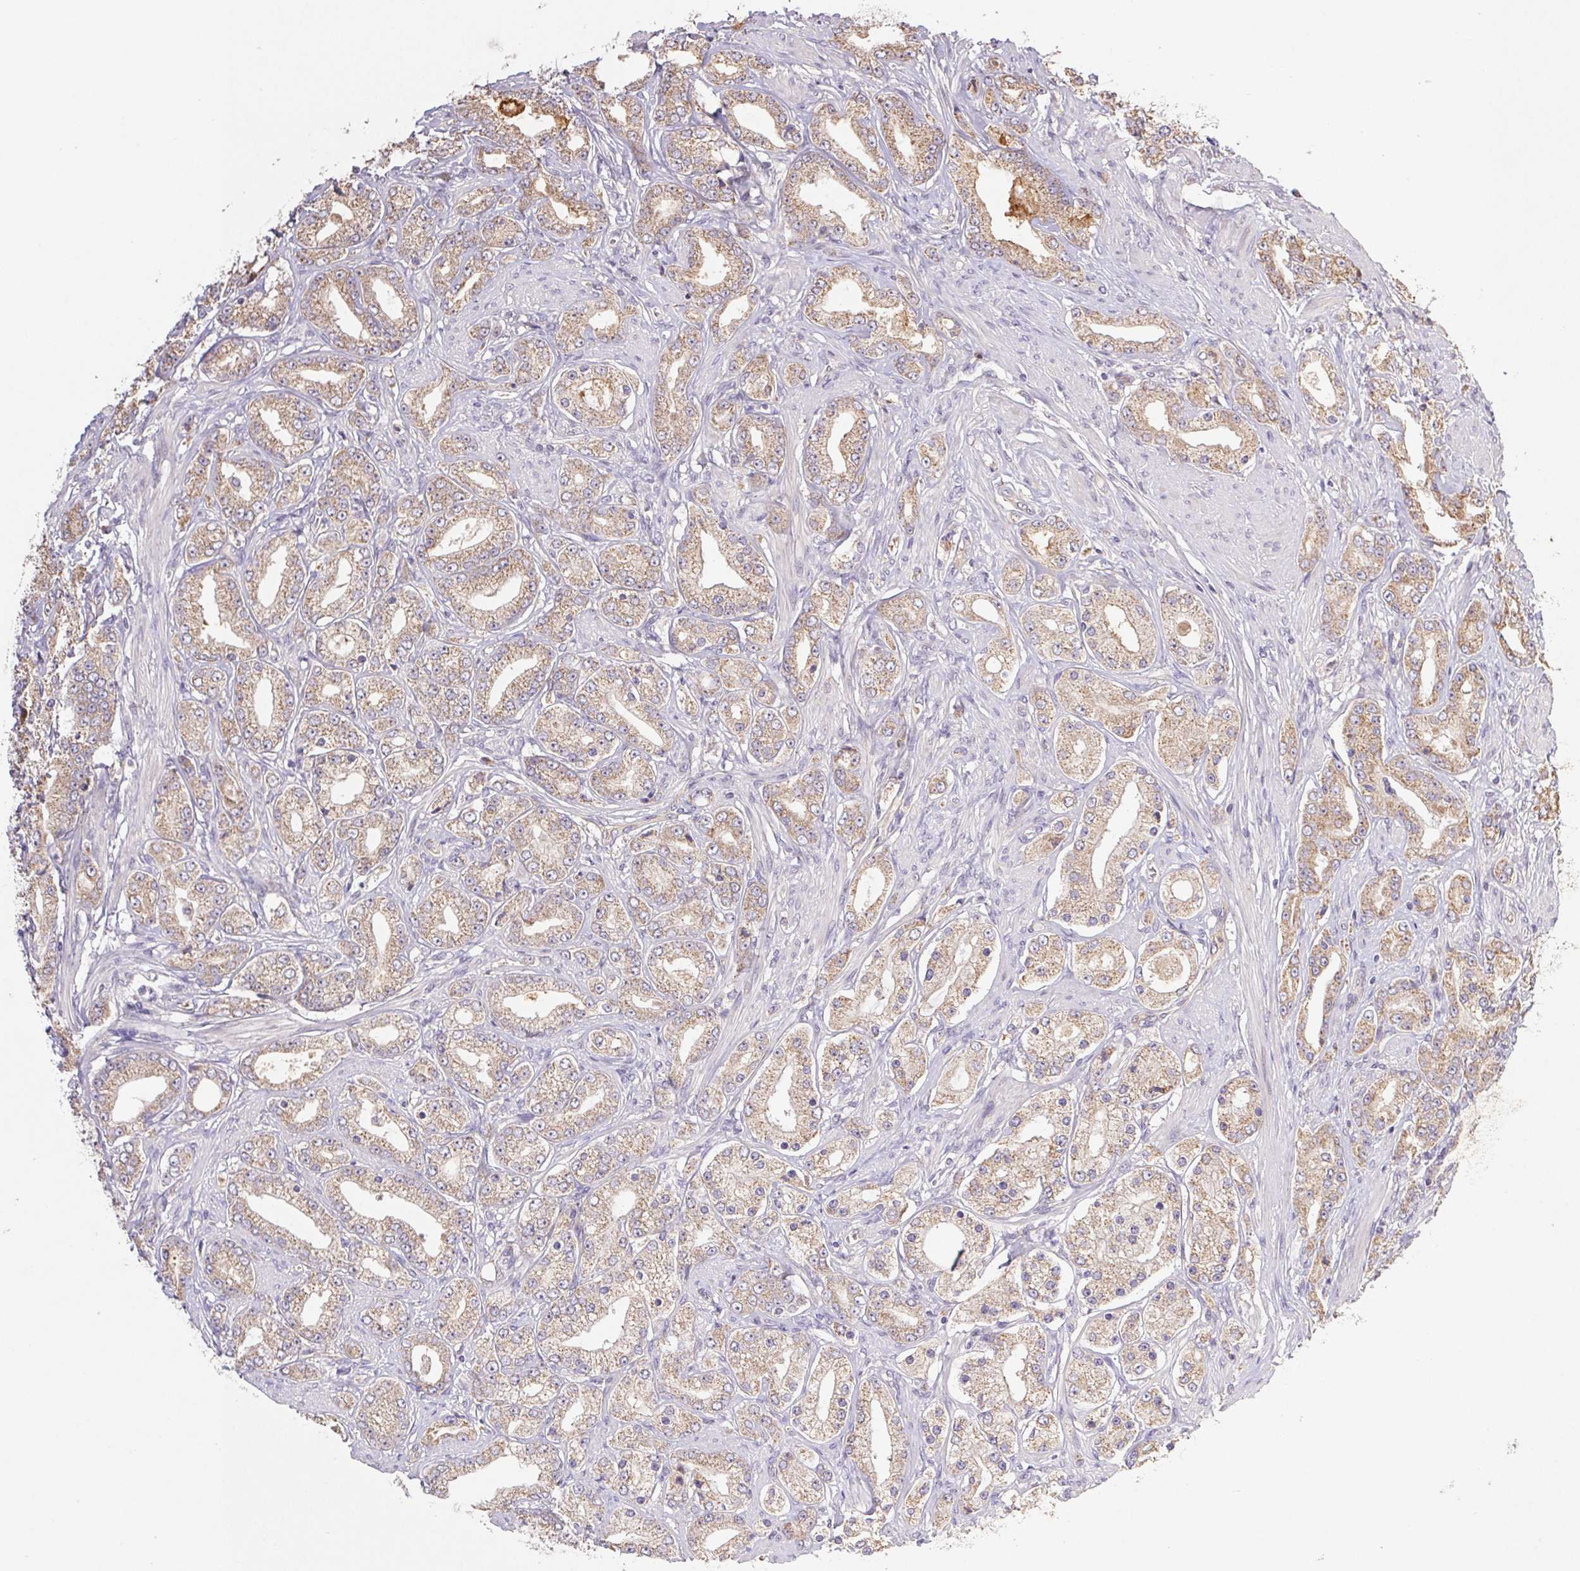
{"staining": {"intensity": "moderate", "quantity": ">75%", "location": "cytoplasmic/membranous"}, "tissue": "prostate cancer", "cell_type": "Tumor cells", "image_type": "cancer", "snomed": [{"axis": "morphology", "description": "Adenocarcinoma, High grade"}, {"axis": "topography", "description": "Prostate"}], "caption": "Immunohistochemistry (IHC) image of neoplastic tissue: high-grade adenocarcinoma (prostate) stained using immunohistochemistry displays medium levels of moderate protein expression localized specifically in the cytoplasmic/membranous of tumor cells, appearing as a cytoplasmic/membranous brown color.", "gene": "RAB11A", "patient": {"sex": "male", "age": 67}}